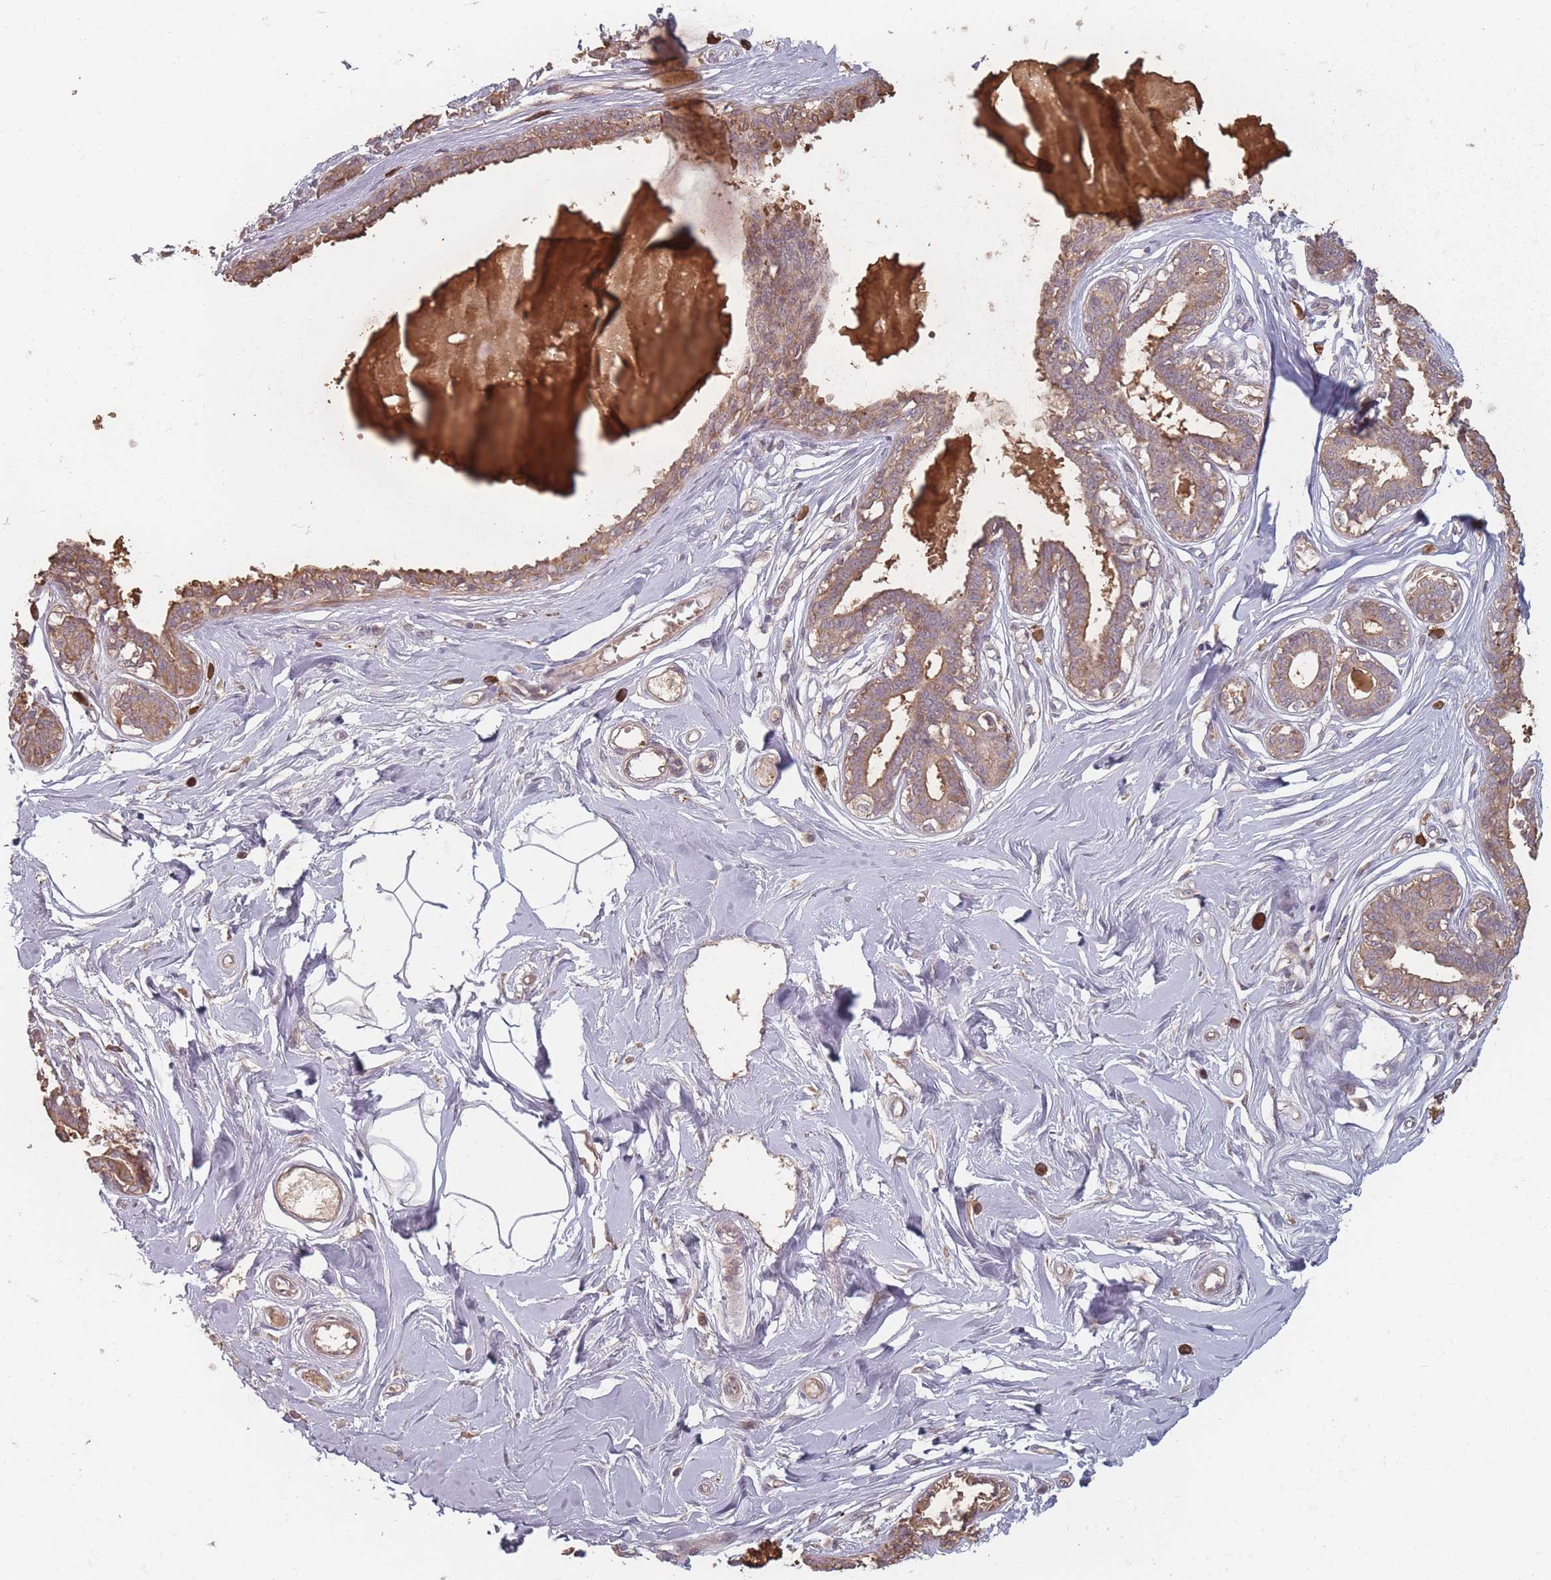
{"staining": {"intensity": "negative", "quantity": "none", "location": "none"}, "tissue": "breast", "cell_type": "Adipocytes", "image_type": "normal", "snomed": [{"axis": "morphology", "description": "Normal tissue, NOS"}, {"axis": "topography", "description": "Breast"}], "caption": "This is an IHC photomicrograph of normal human breast. There is no expression in adipocytes.", "gene": "HAGH", "patient": {"sex": "female", "age": 45}}